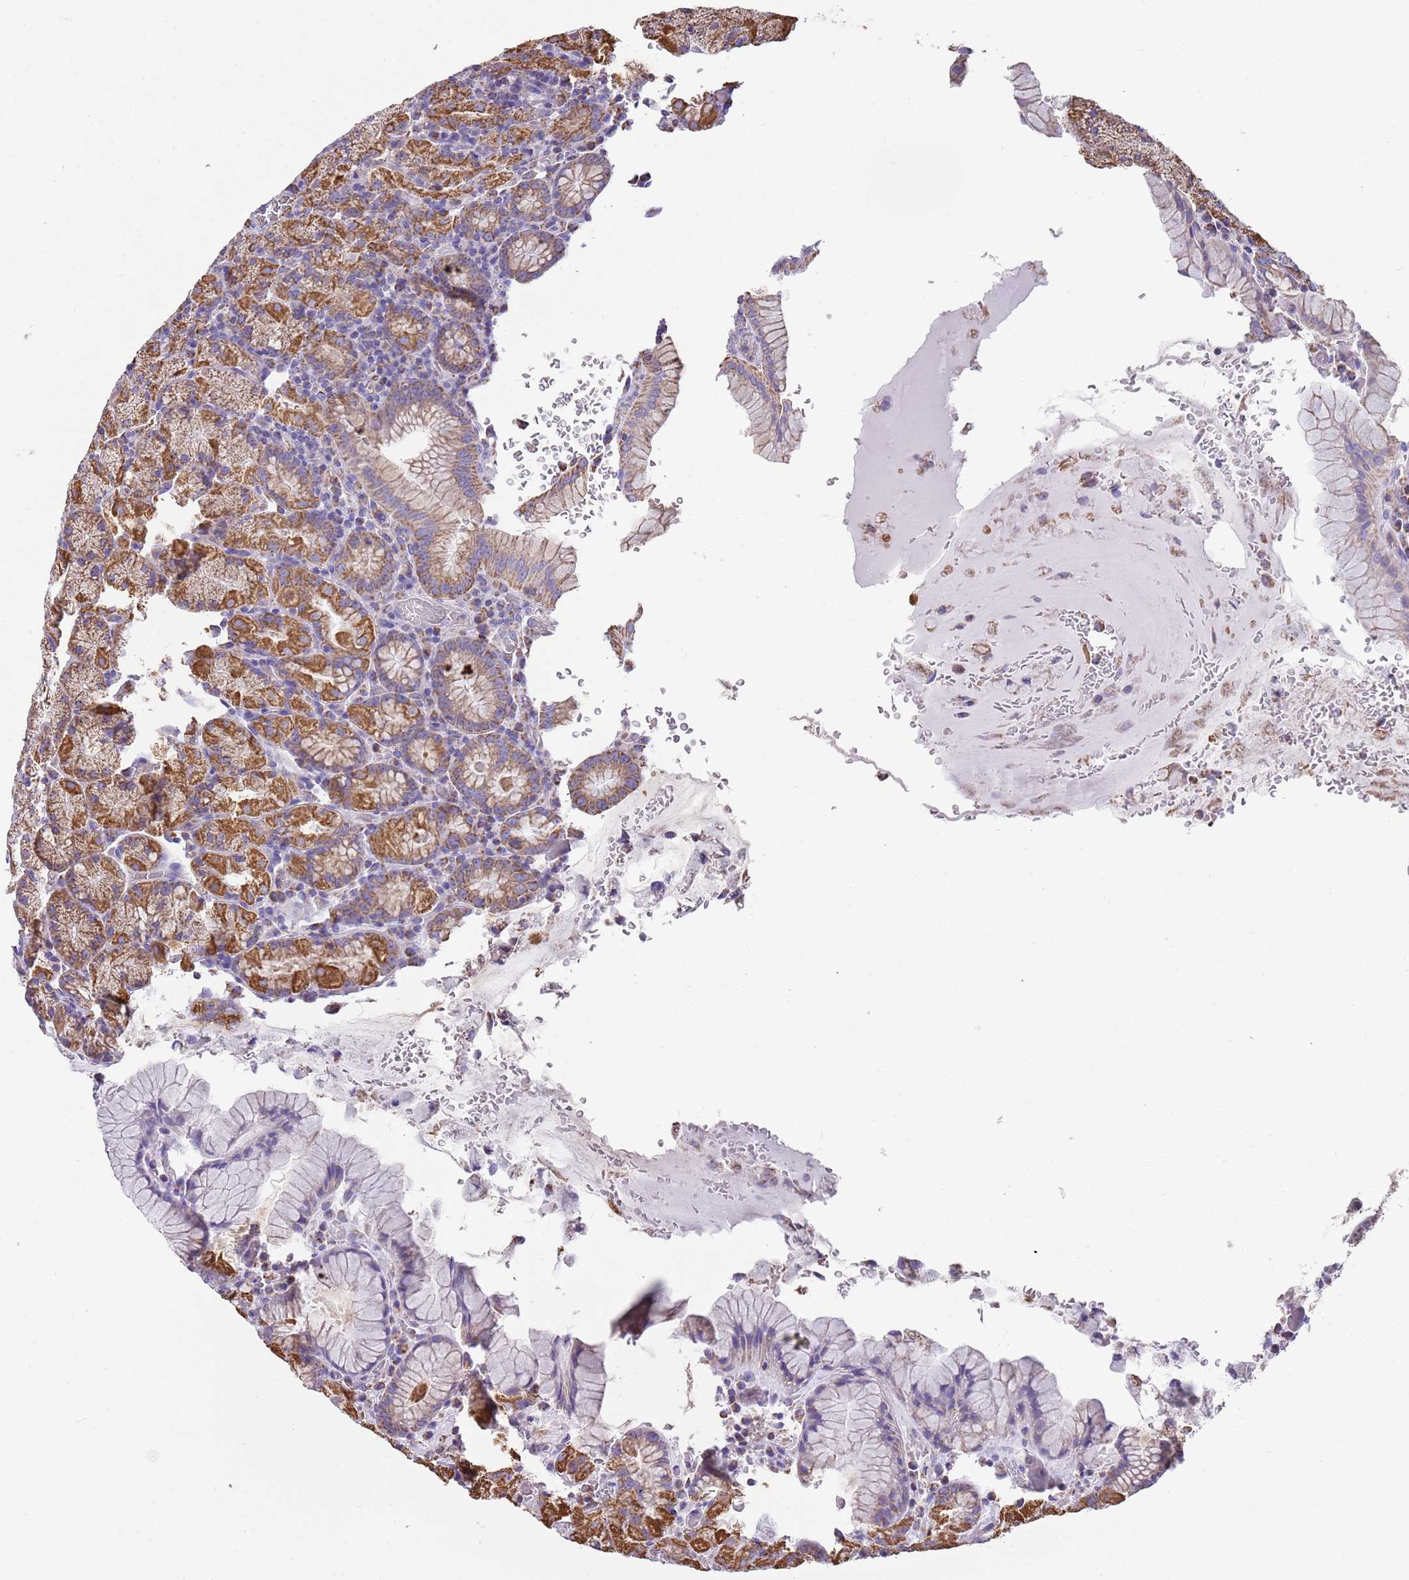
{"staining": {"intensity": "moderate", "quantity": ">75%", "location": "cytoplasmic/membranous"}, "tissue": "stomach", "cell_type": "Glandular cells", "image_type": "normal", "snomed": [{"axis": "morphology", "description": "Normal tissue, NOS"}, {"axis": "topography", "description": "Stomach, upper"}, {"axis": "topography", "description": "Stomach, lower"}], "caption": "This is a photomicrograph of immunohistochemistry staining of unremarkable stomach, which shows moderate positivity in the cytoplasmic/membranous of glandular cells.", "gene": "TTLL1", "patient": {"sex": "male", "age": 80}}